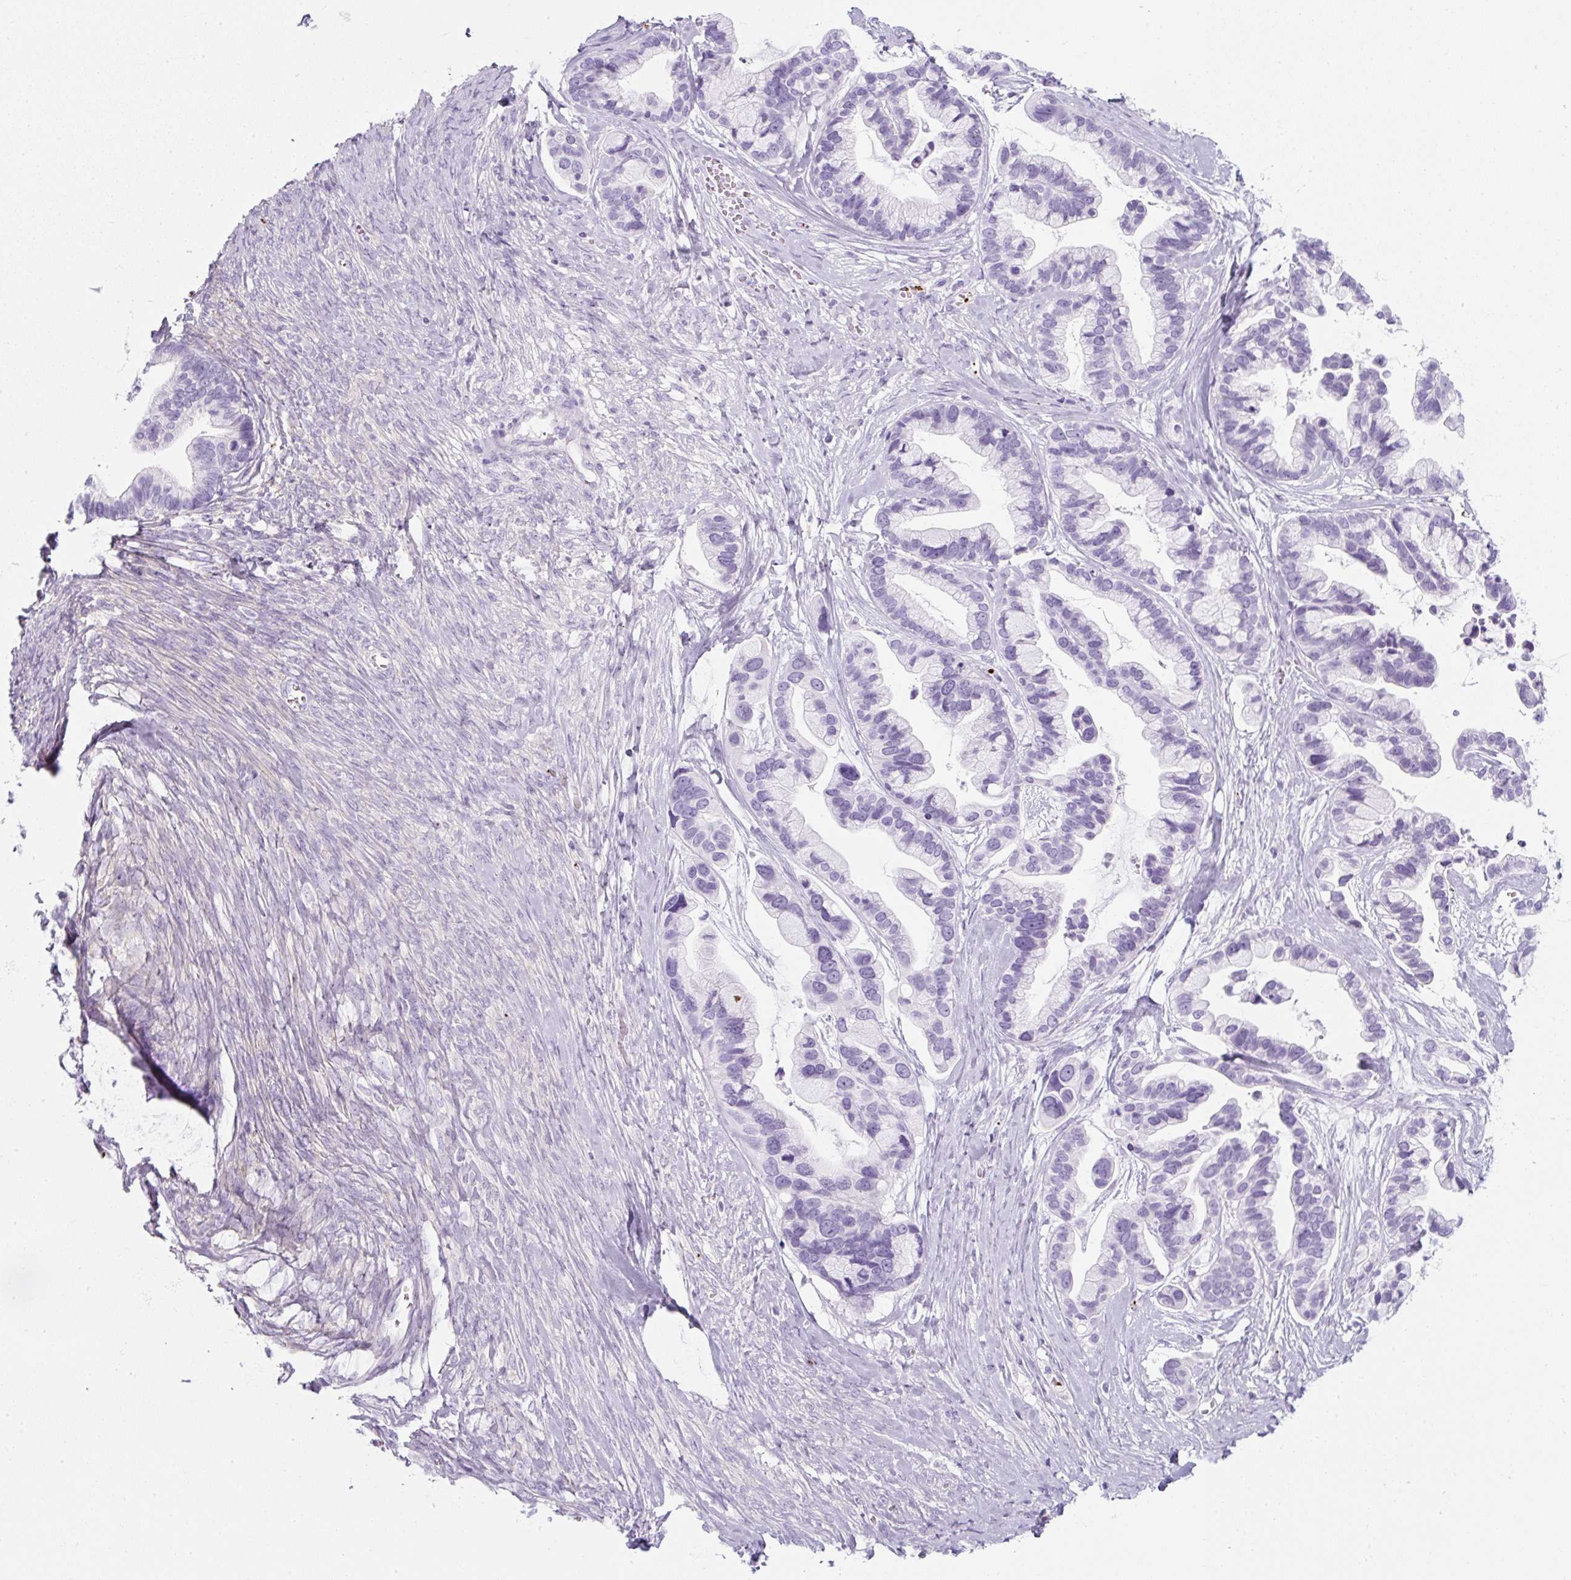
{"staining": {"intensity": "negative", "quantity": "none", "location": "none"}, "tissue": "ovarian cancer", "cell_type": "Tumor cells", "image_type": "cancer", "snomed": [{"axis": "morphology", "description": "Cystadenocarcinoma, serous, NOS"}, {"axis": "topography", "description": "Ovary"}], "caption": "High magnification brightfield microscopy of serous cystadenocarcinoma (ovarian) stained with DAB (3,3'-diaminobenzidine) (brown) and counterstained with hematoxylin (blue): tumor cells show no significant positivity. The staining is performed using DAB brown chromogen with nuclei counter-stained in using hematoxylin.", "gene": "PF4V1", "patient": {"sex": "female", "age": 56}}